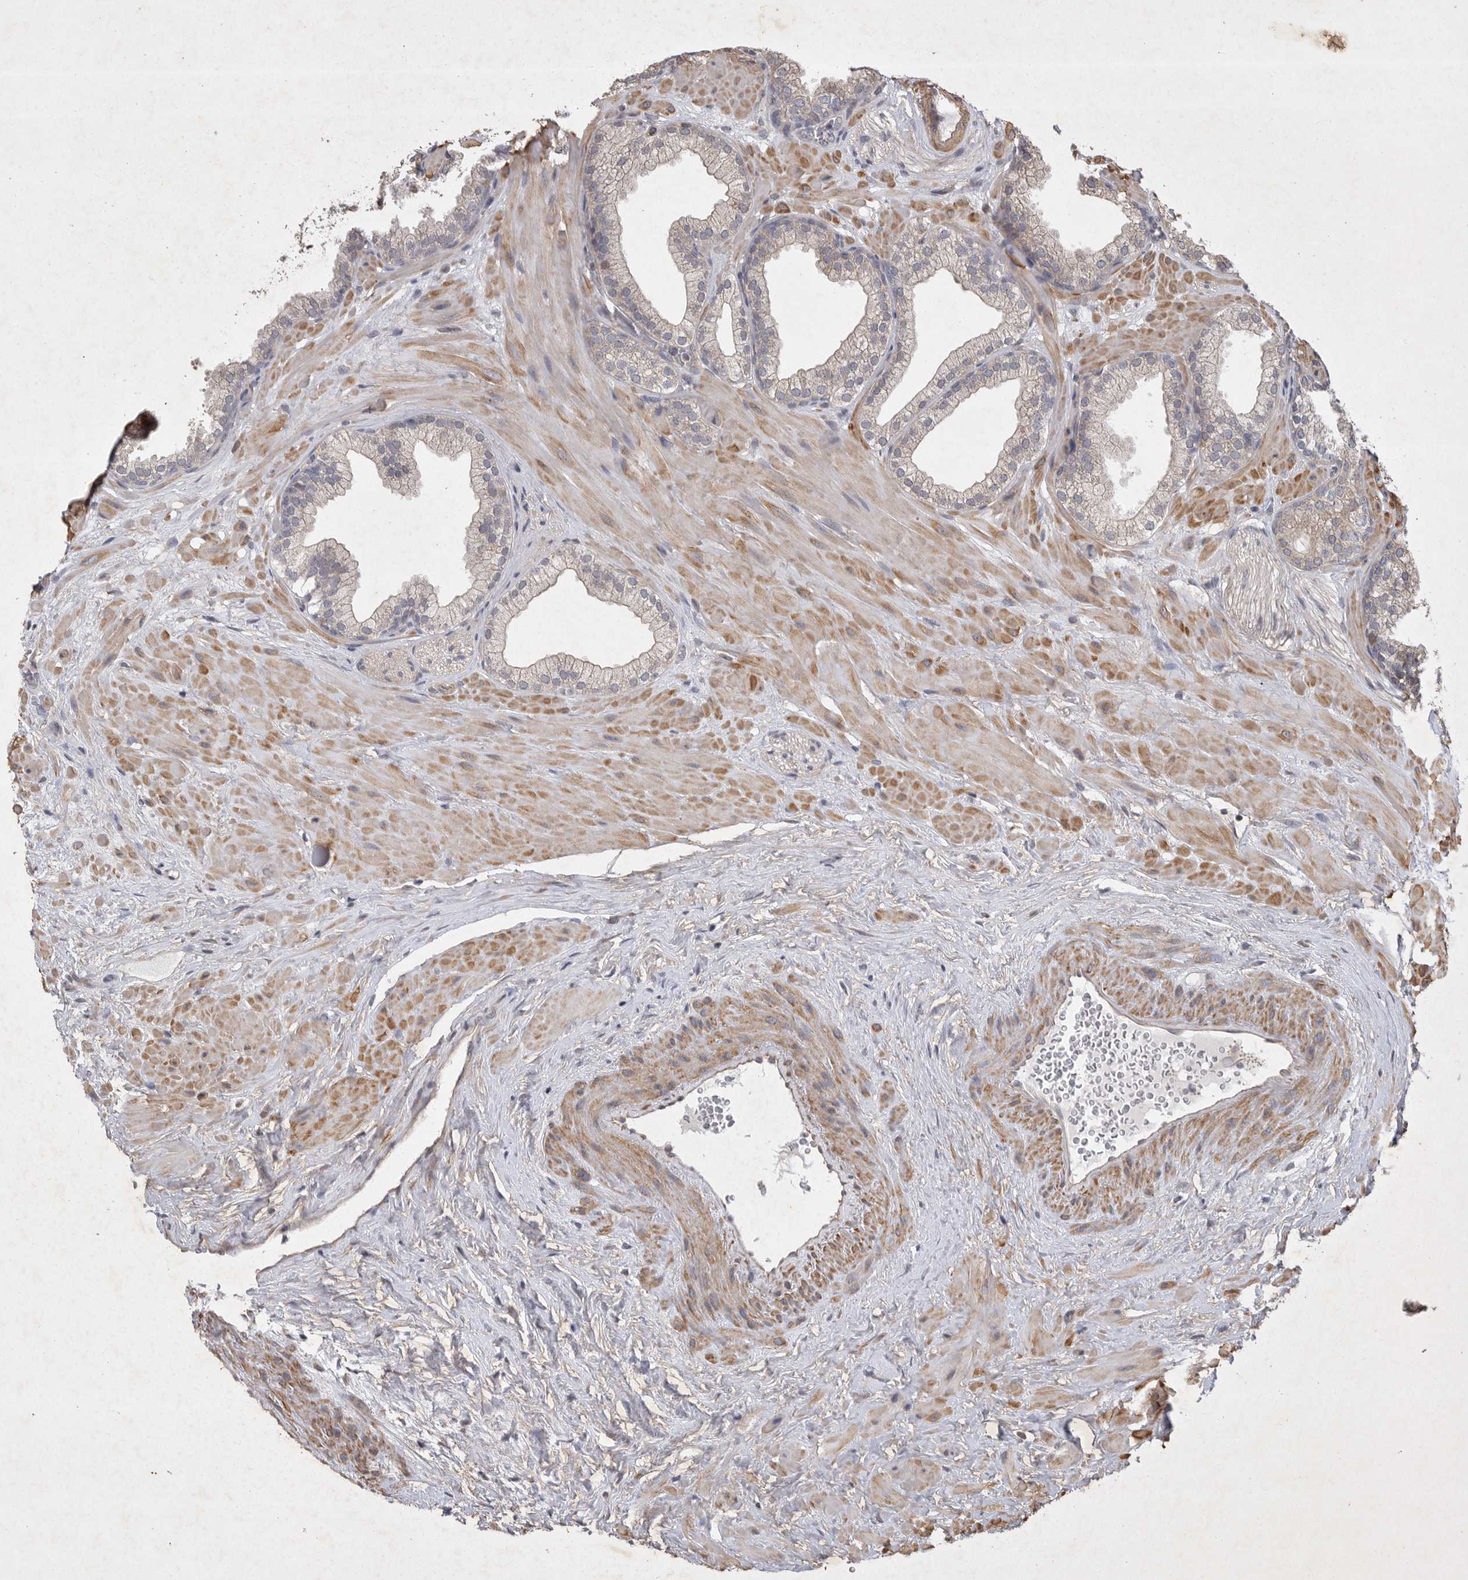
{"staining": {"intensity": "weak", "quantity": "25%-75%", "location": "cytoplasmic/membranous"}, "tissue": "prostate", "cell_type": "Glandular cells", "image_type": "normal", "snomed": [{"axis": "morphology", "description": "Normal tissue, NOS"}, {"axis": "morphology", "description": "Urothelial carcinoma, Low grade"}, {"axis": "topography", "description": "Urinary bladder"}, {"axis": "topography", "description": "Prostate"}], "caption": "Immunohistochemistry staining of benign prostate, which displays low levels of weak cytoplasmic/membranous positivity in about 25%-75% of glandular cells indicating weak cytoplasmic/membranous protein positivity. The staining was performed using DAB (3,3'-diaminobenzidine) (brown) for protein detection and nuclei were counterstained in hematoxylin (blue).", "gene": "EDEM3", "patient": {"sex": "male", "age": 60}}